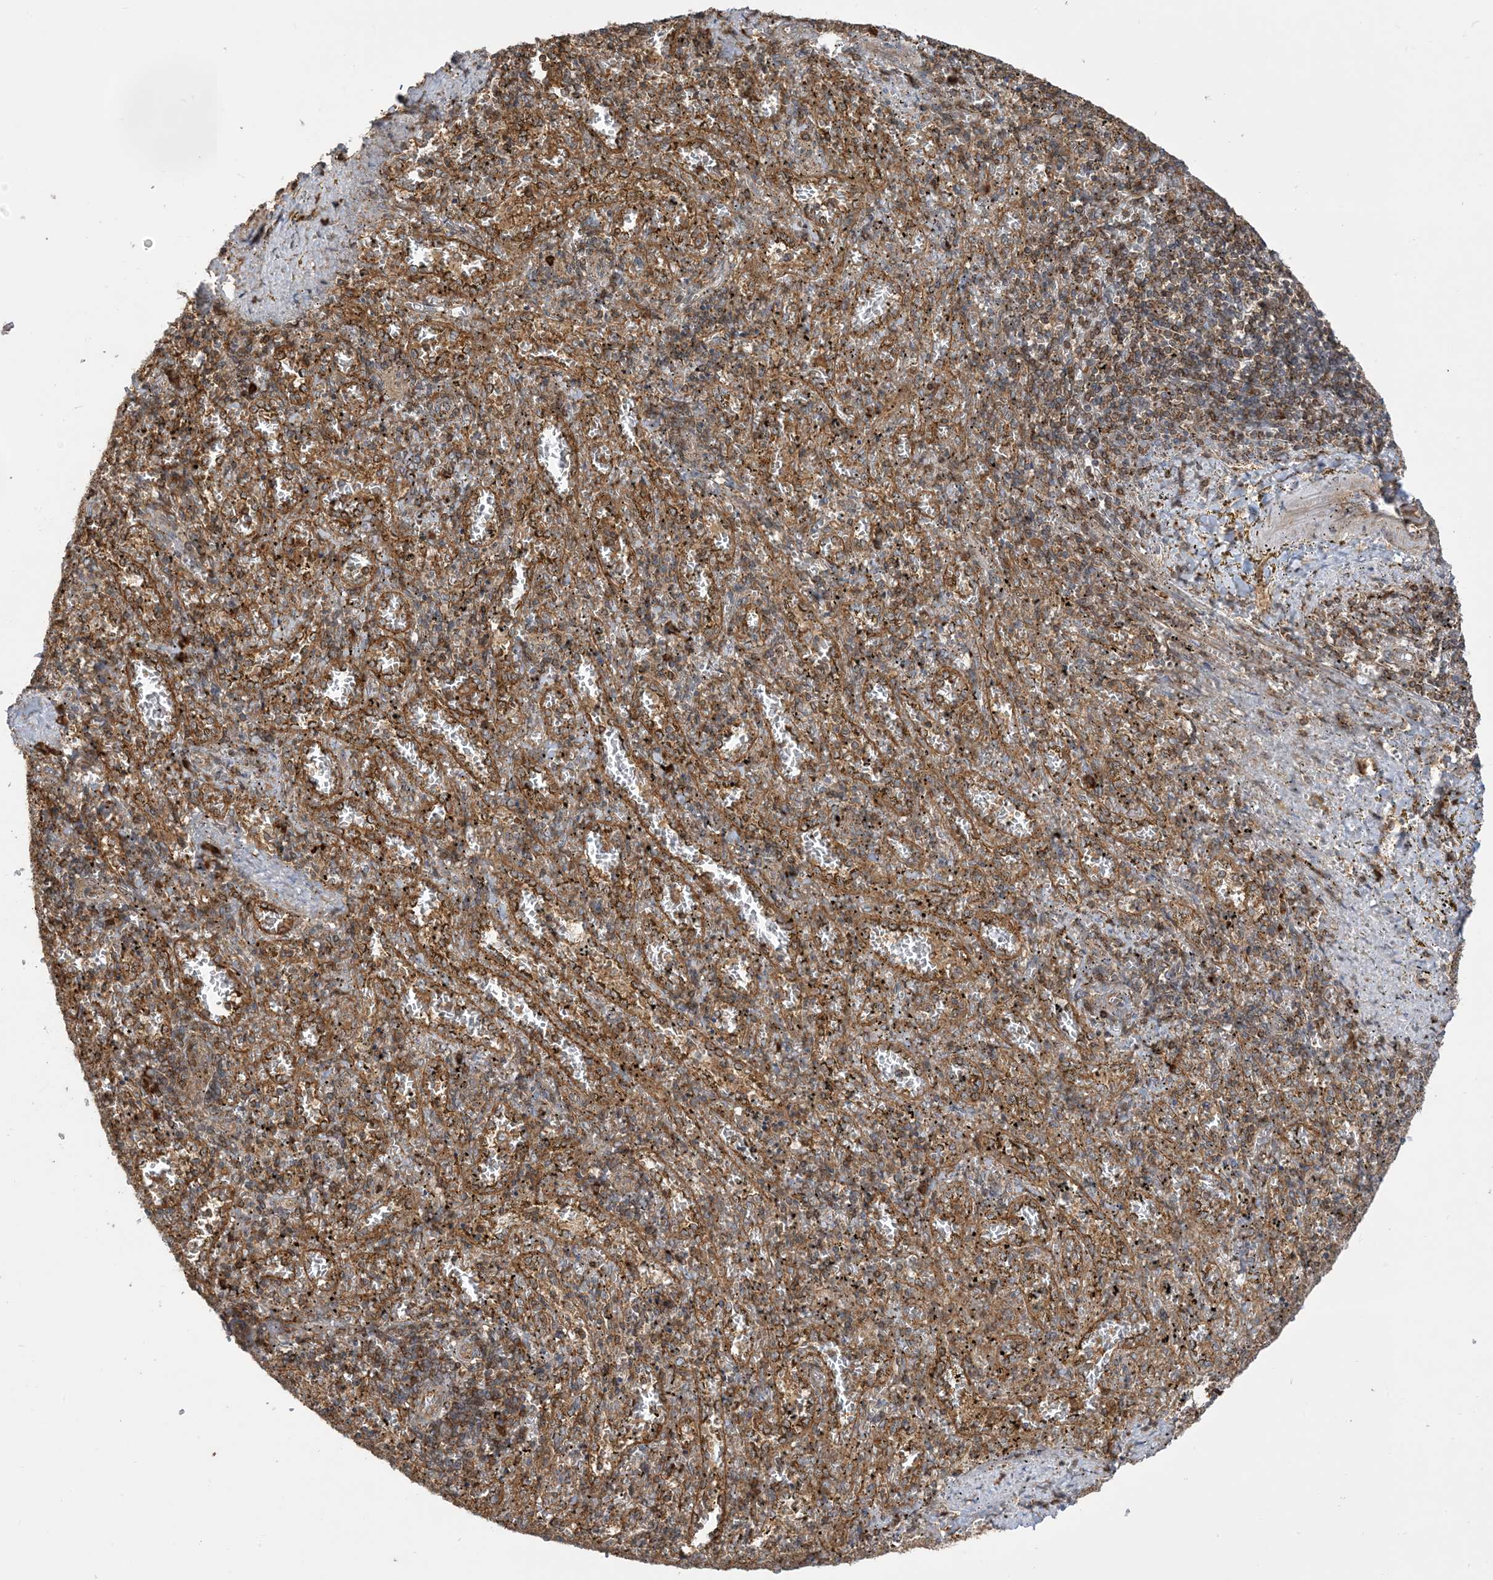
{"staining": {"intensity": "moderate", "quantity": ">75%", "location": "cytoplasmic/membranous"}, "tissue": "spleen", "cell_type": "Cells in red pulp", "image_type": "normal", "snomed": [{"axis": "morphology", "description": "Normal tissue, NOS"}, {"axis": "topography", "description": "Spleen"}], "caption": "Unremarkable spleen displays moderate cytoplasmic/membranous expression in approximately >75% of cells in red pulp, visualized by immunohistochemistry.", "gene": "SRP72", "patient": {"sex": "male", "age": 11}}